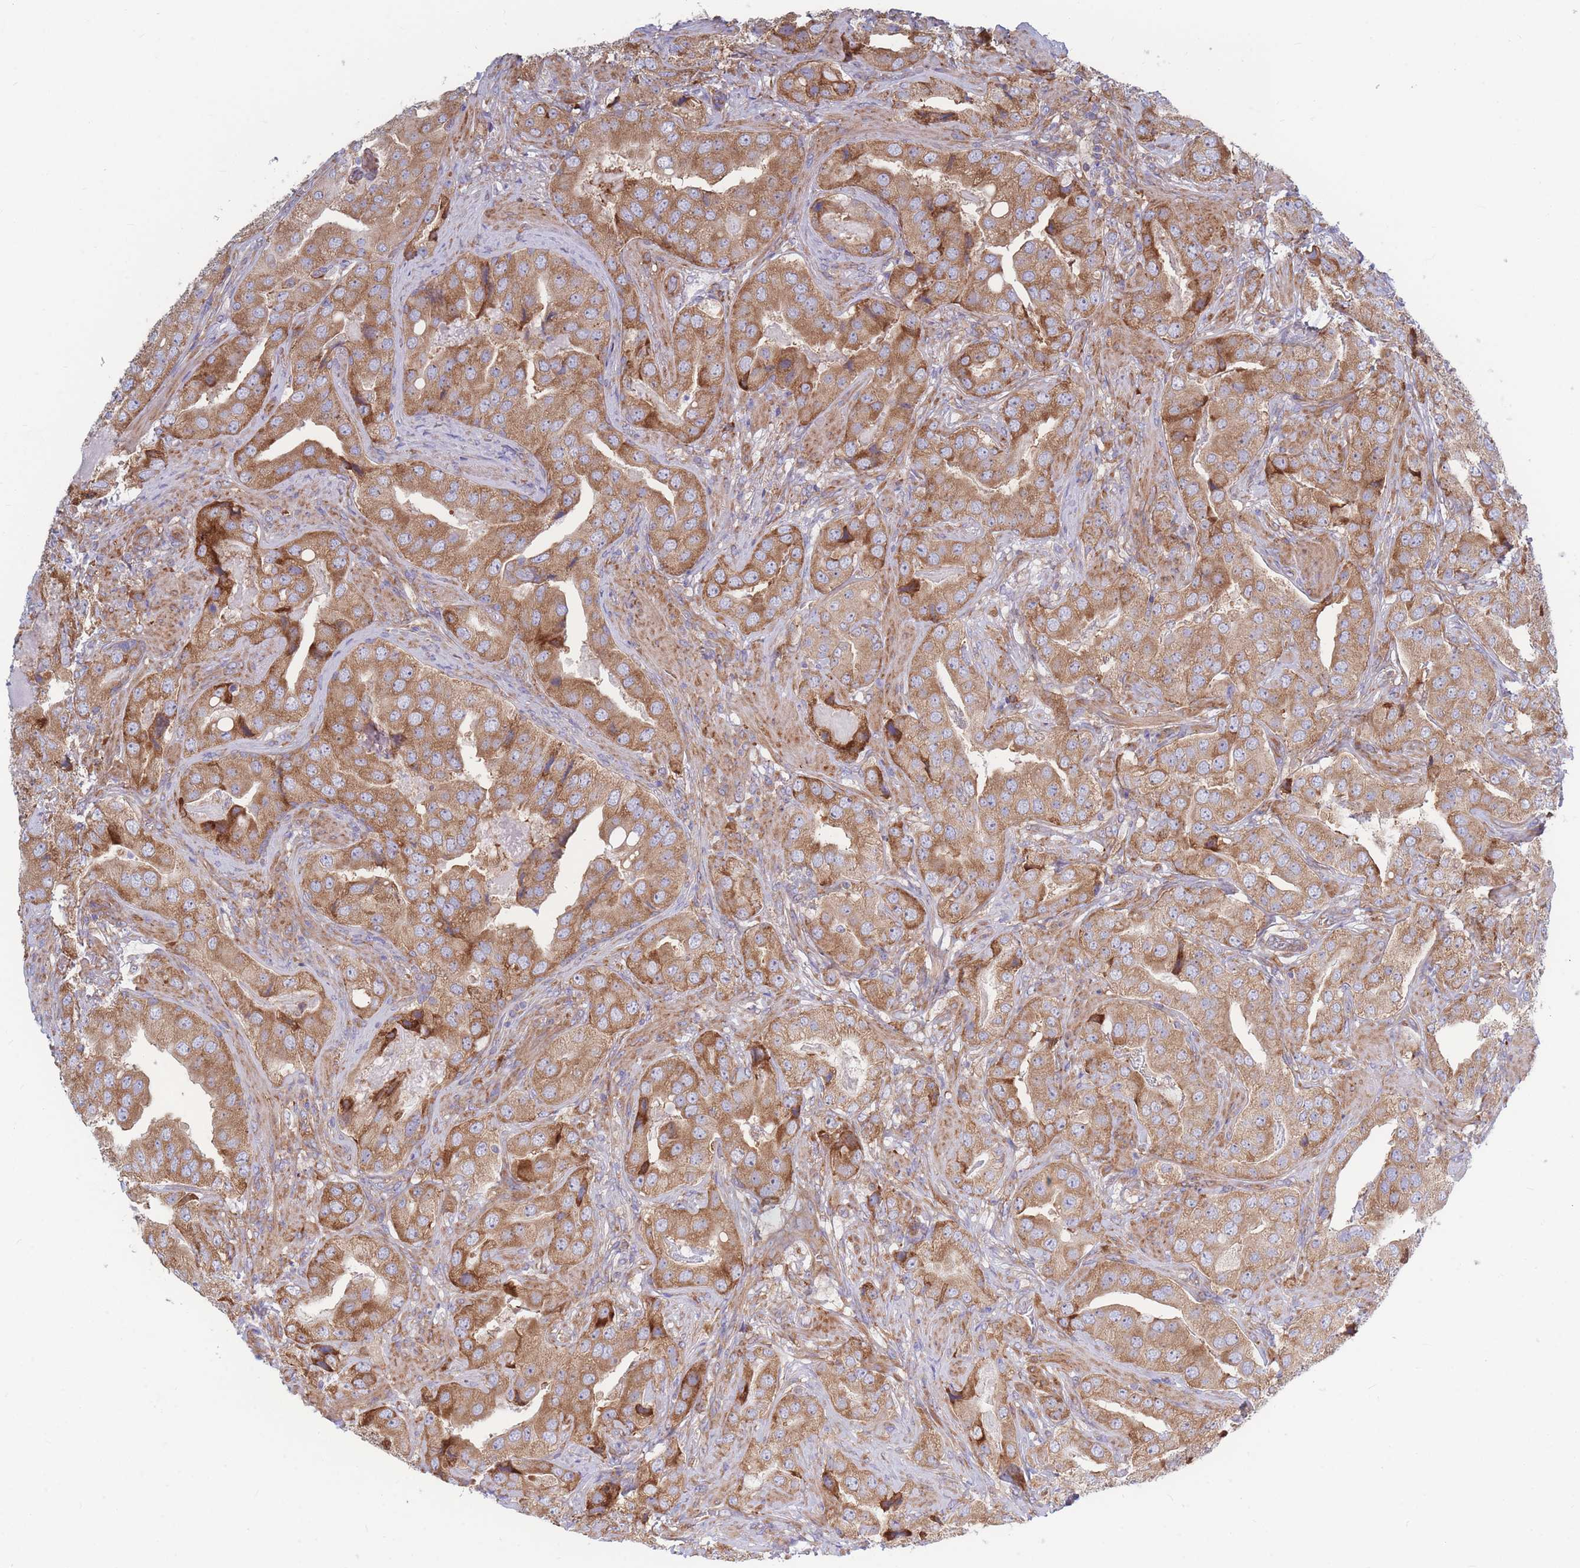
{"staining": {"intensity": "moderate", "quantity": ">75%", "location": "cytoplasmic/membranous"}, "tissue": "prostate cancer", "cell_type": "Tumor cells", "image_type": "cancer", "snomed": [{"axis": "morphology", "description": "Adenocarcinoma, High grade"}, {"axis": "topography", "description": "Prostate"}], "caption": "DAB immunohistochemical staining of human high-grade adenocarcinoma (prostate) reveals moderate cytoplasmic/membranous protein staining in about >75% of tumor cells.", "gene": "RPL8", "patient": {"sex": "male", "age": 63}}